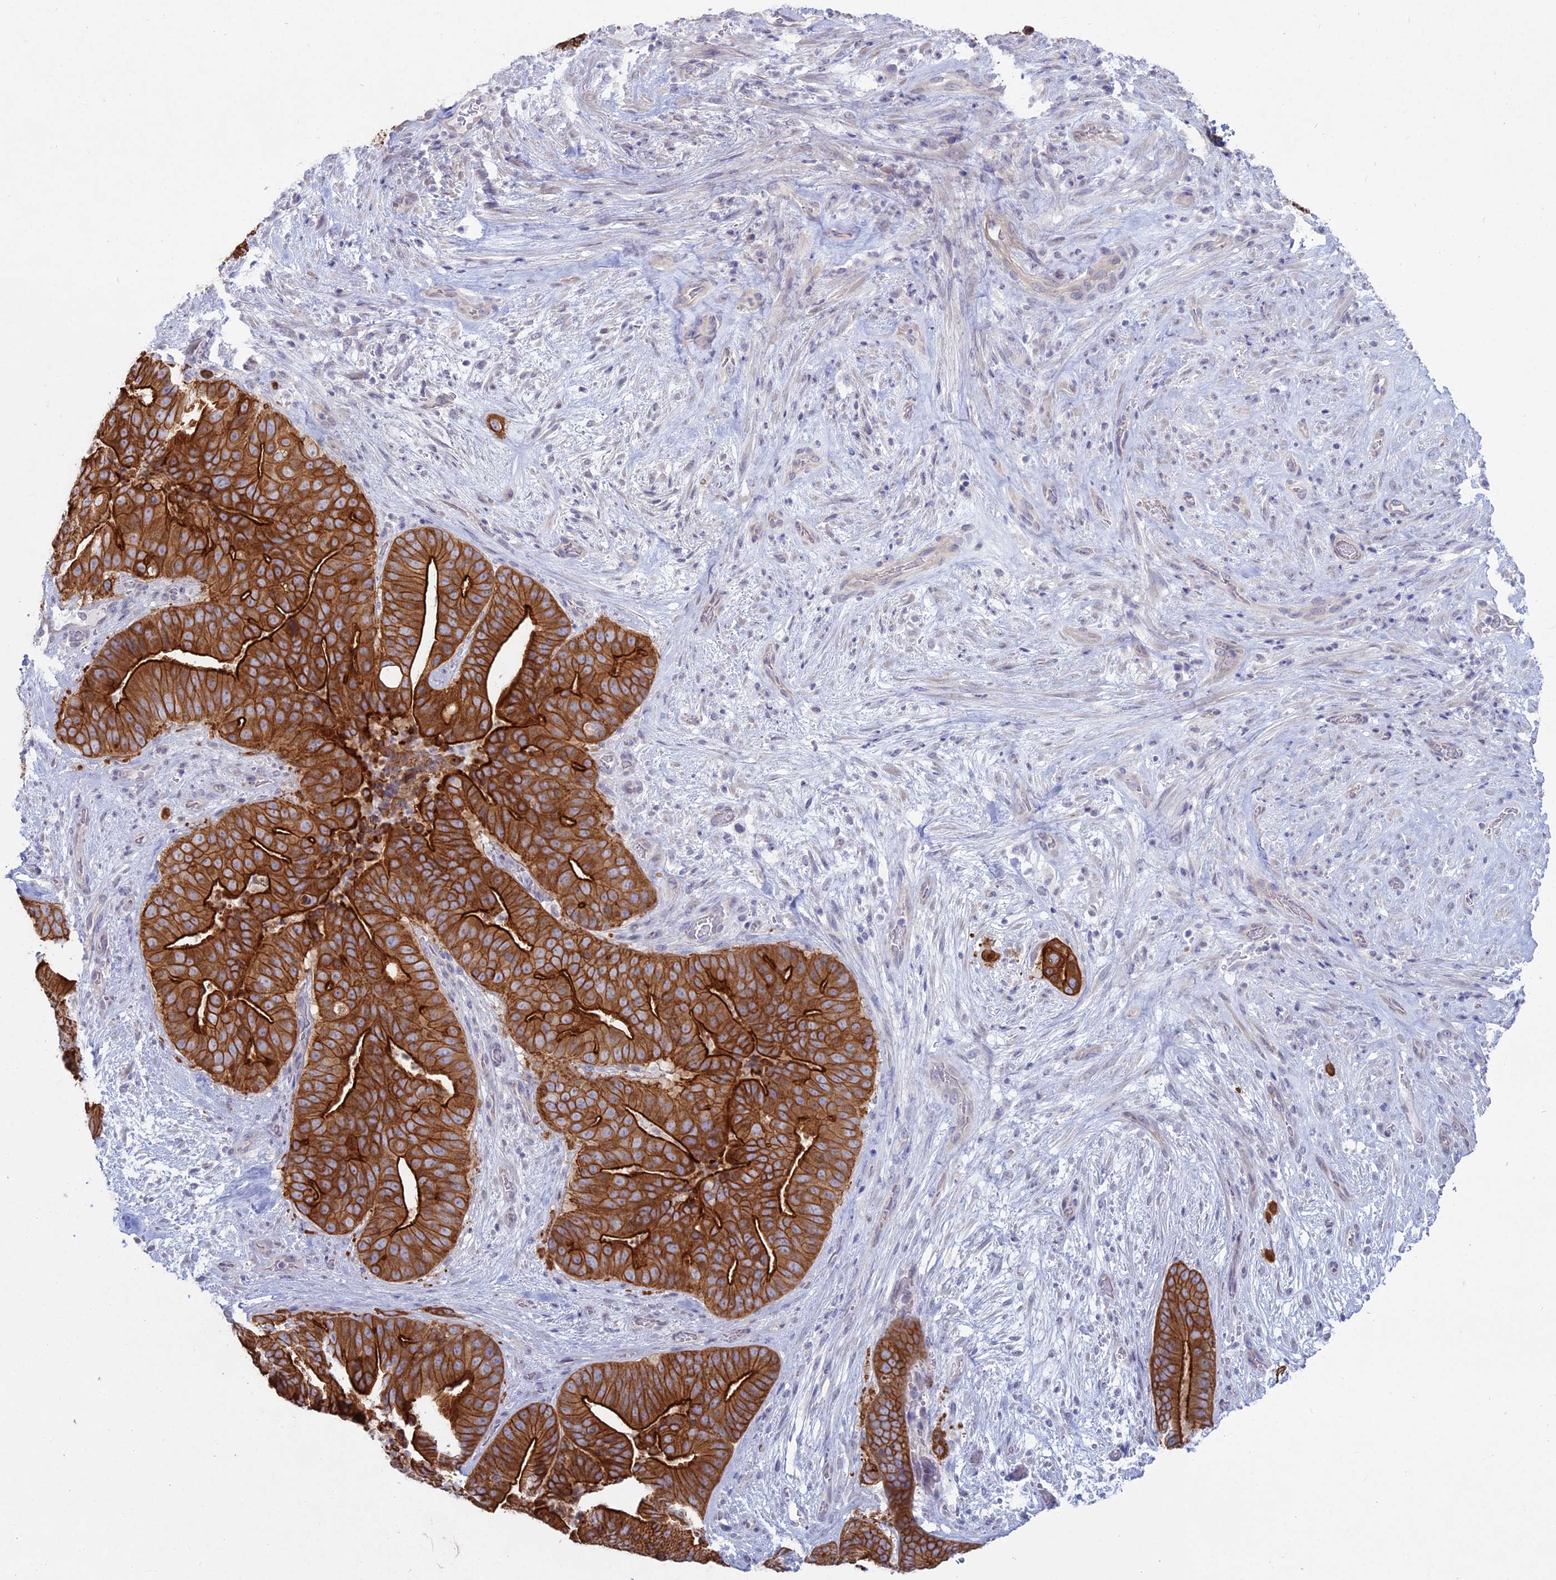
{"staining": {"intensity": "strong", "quantity": ">75%", "location": "cytoplasmic/membranous"}, "tissue": "pancreatic cancer", "cell_type": "Tumor cells", "image_type": "cancer", "snomed": [{"axis": "morphology", "description": "Adenocarcinoma, NOS"}, {"axis": "topography", "description": "Pancreas"}], "caption": "Strong cytoplasmic/membranous protein expression is seen in approximately >75% of tumor cells in pancreatic cancer (adenocarcinoma).", "gene": "MYO5B", "patient": {"sex": "female", "age": 77}}